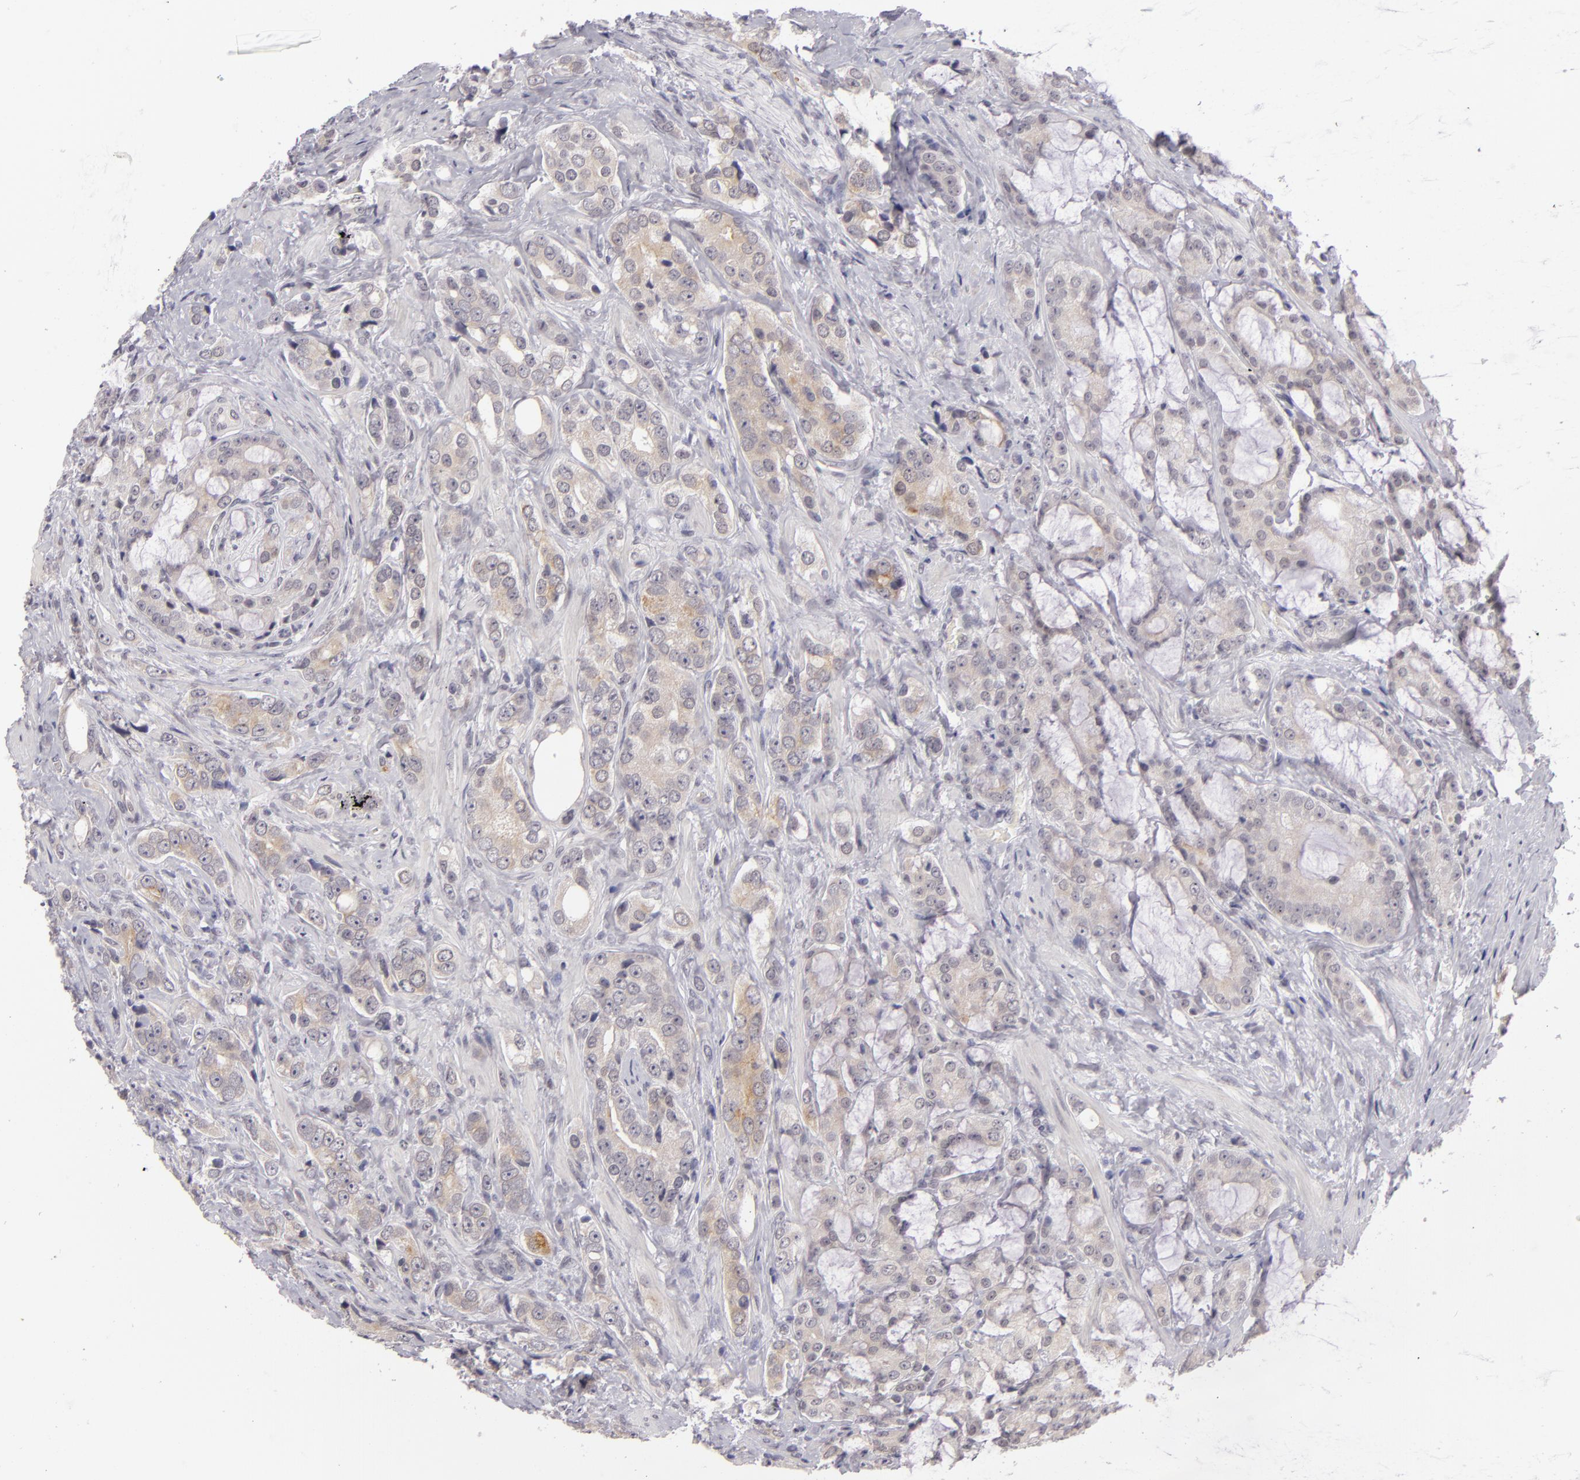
{"staining": {"intensity": "weak", "quantity": "25%-75%", "location": "cytoplasmic/membranous"}, "tissue": "prostate cancer", "cell_type": "Tumor cells", "image_type": "cancer", "snomed": [{"axis": "morphology", "description": "Adenocarcinoma, Medium grade"}, {"axis": "topography", "description": "Prostate"}], "caption": "Human prostate cancer stained with a brown dye shows weak cytoplasmic/membranous positive expression in about 25%-75% of tumor cells.", "gene": "ZNF205", "patient": {"sex": "male", "age": 70}}